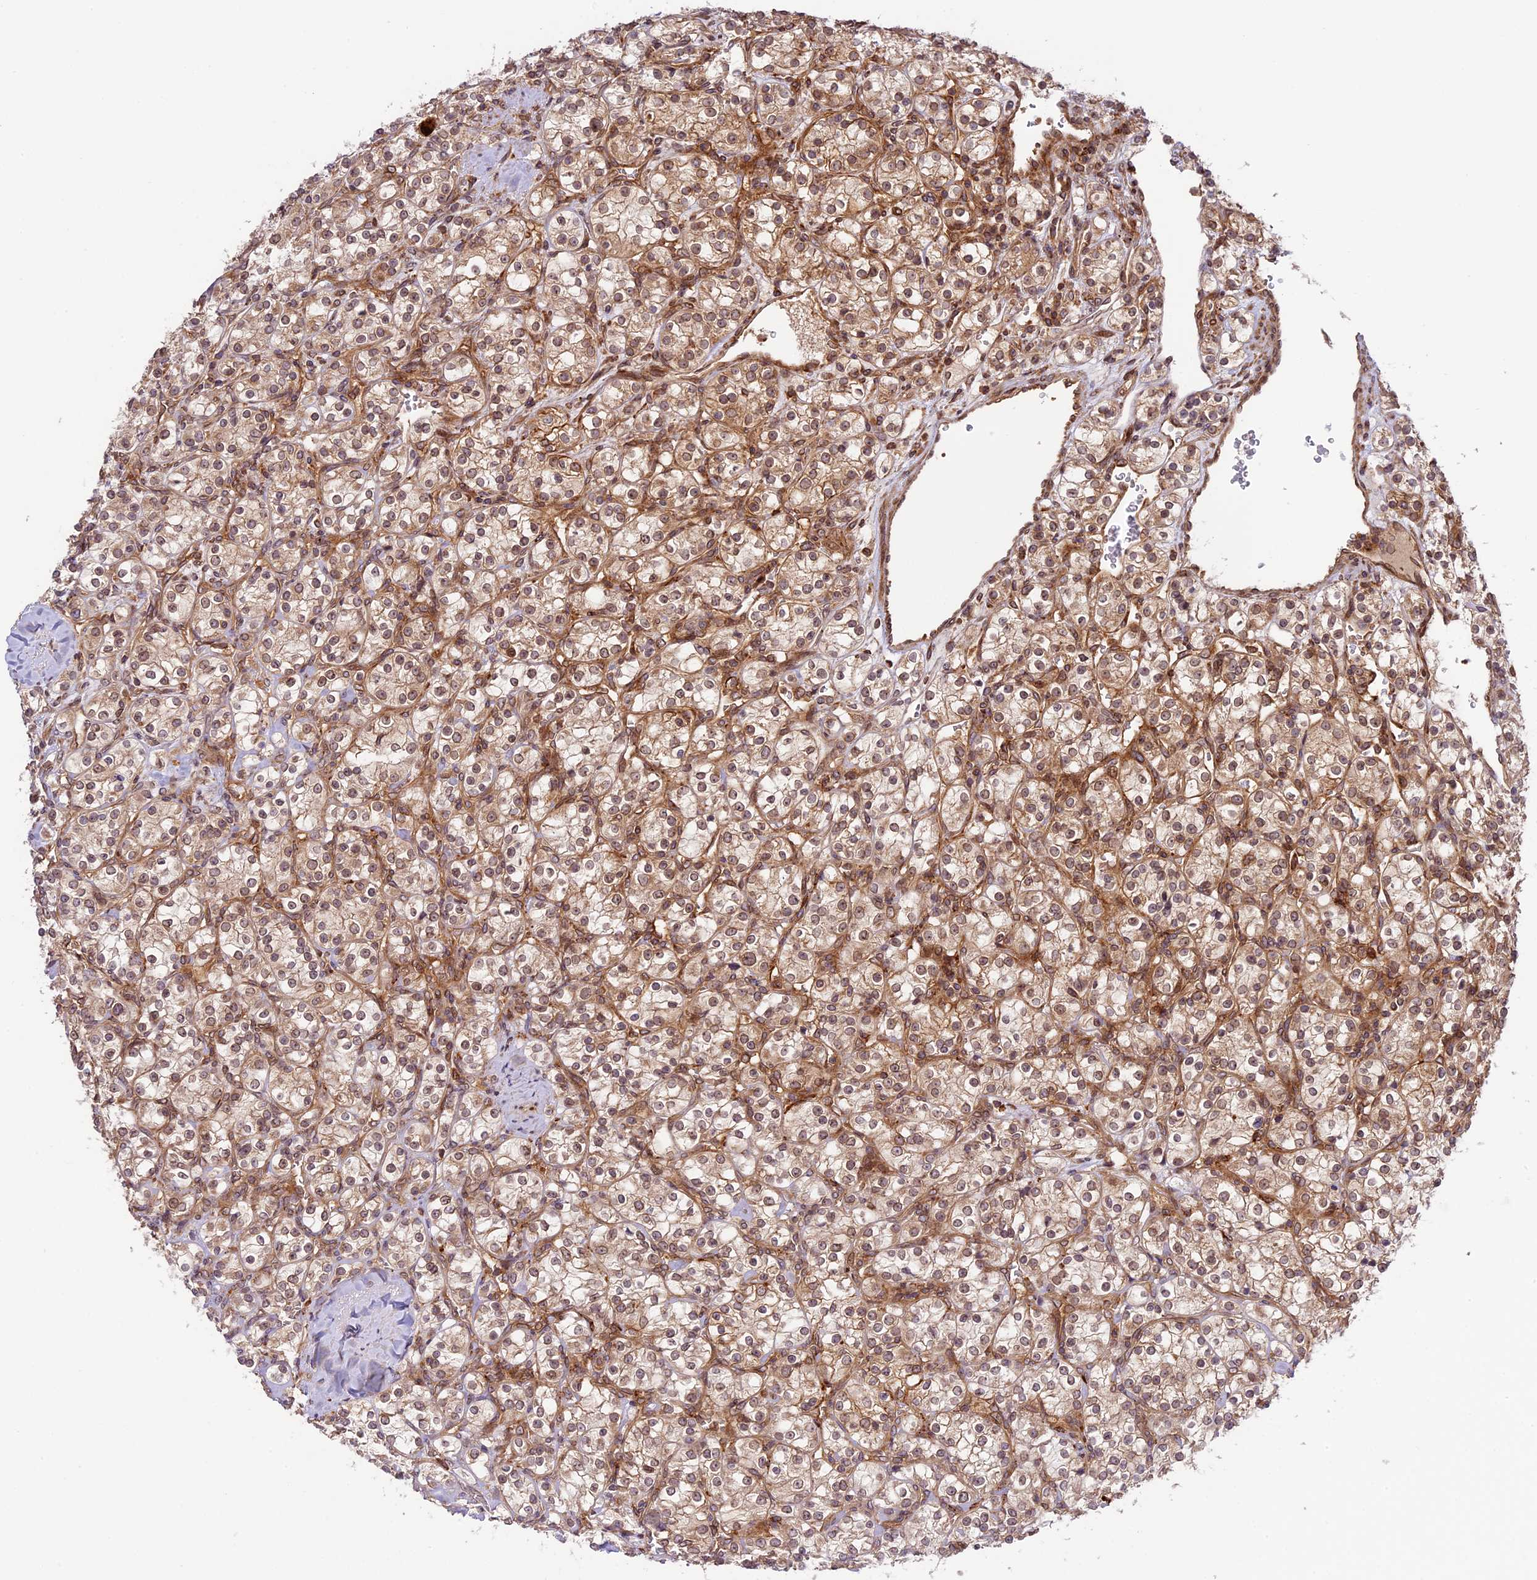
{"staining": {"intensity": "weak", "quantity": ">75%", "location": "cytoplasmic/membranous,nuclear"}, "tissue": "renal cancer", "cell_type": "Tumor cells", "image_type": "cancer", "snomed": [{"axis": "morphology", "description": "Adenocarcinoma, NOS"}, {"axis": "topography", "description": "Kidney"}], "caption": "A brown stain shows weak cytoplasmic/membranous and nuclear expression of a protein in human renal cancer (adenocarcinoma) tumor cells.", "gene": "DGKH", "patient": {"sex": "male", "age": 77}}